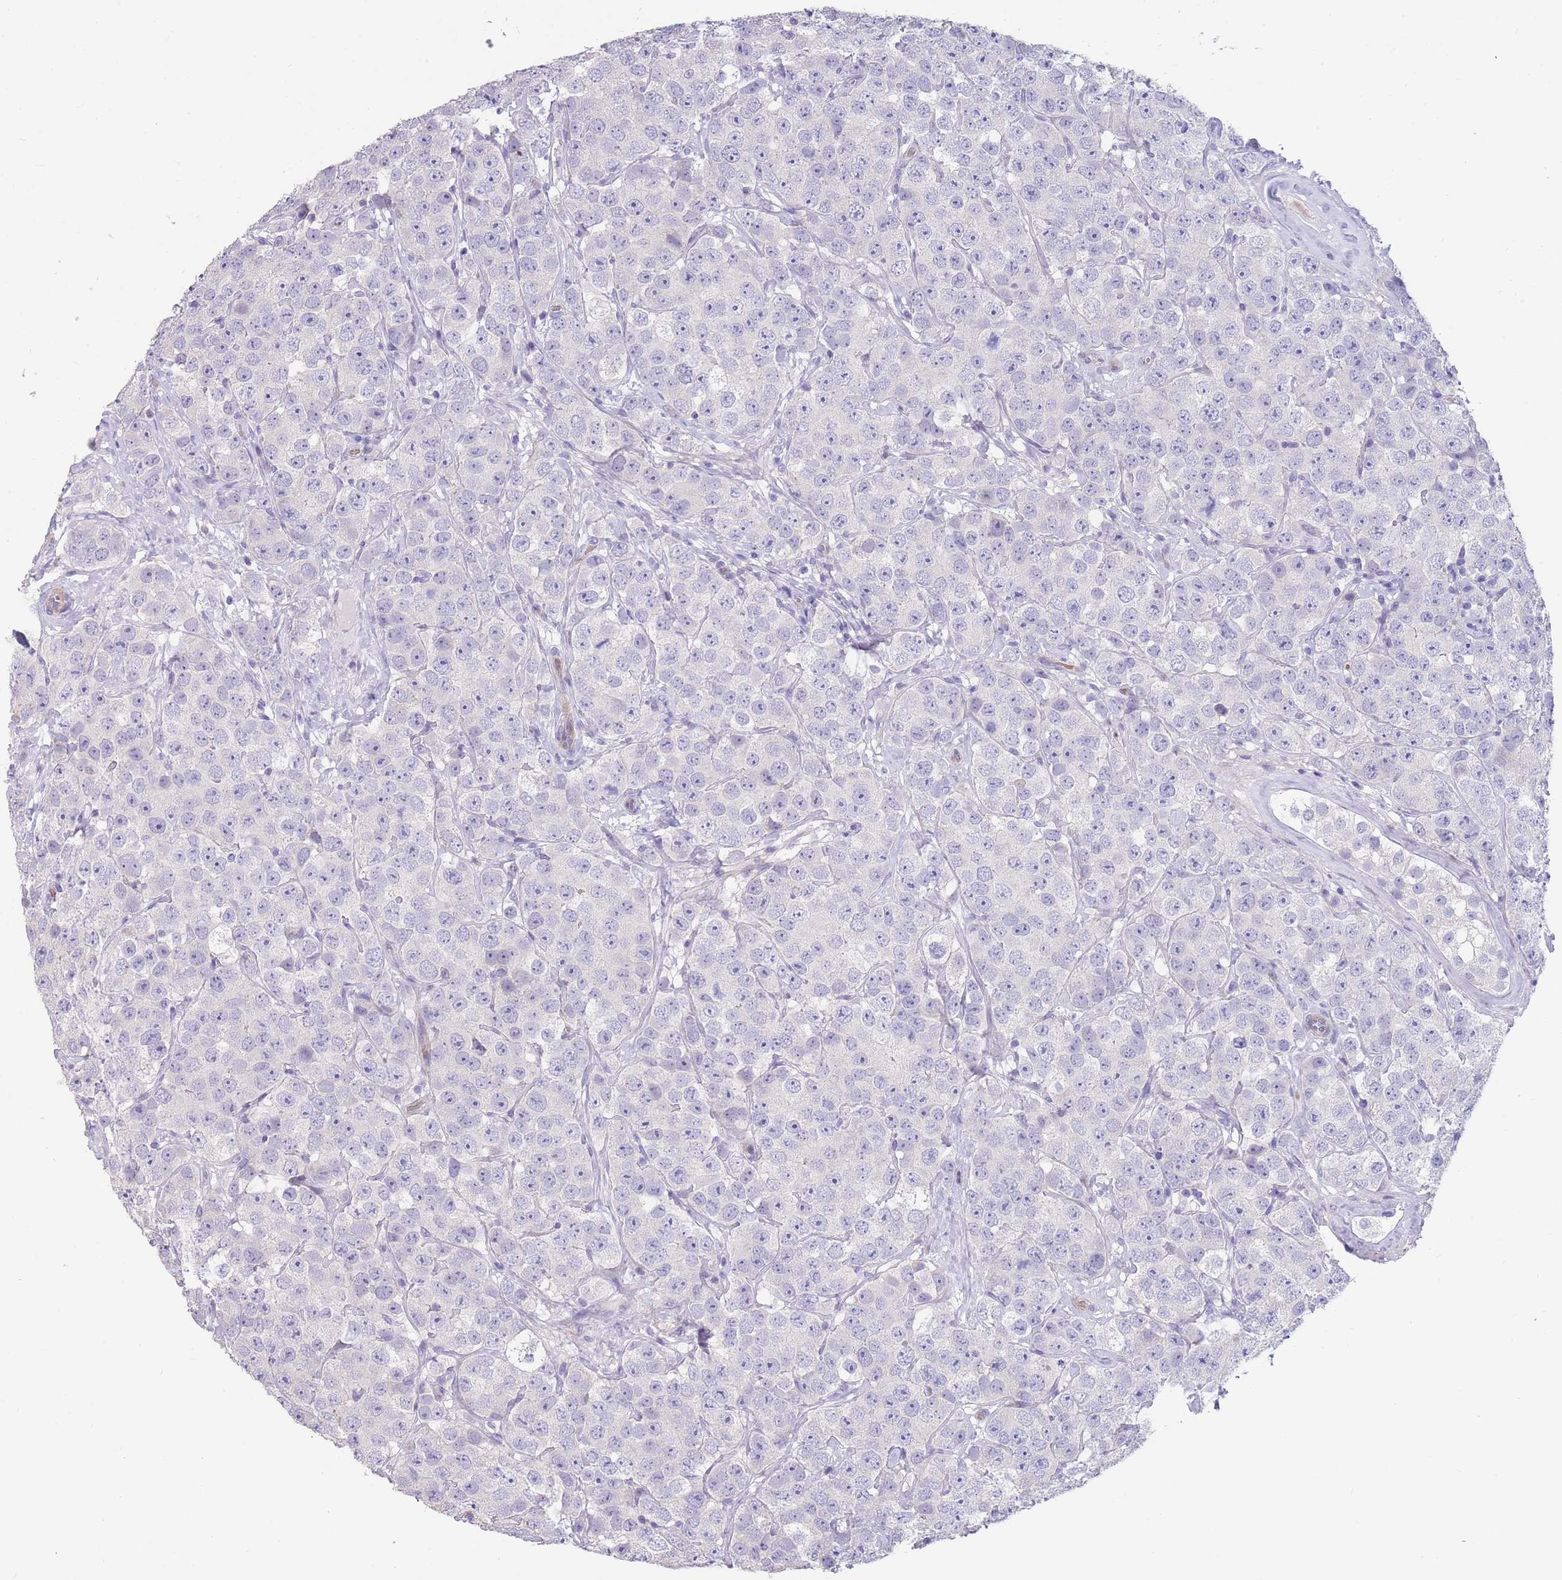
{"staining": {"intensity": "negative", "quantity": "none", "location": "none"}, "tissue": "testis cancer", "cell_type": "Tumor cells", "image_type": "cancer", "snomed": [{"axis": "morphology", "description": "Seminoma, NOS"}, {"axis": "topography", "description": "Testis"}], "caption": "Tumor cells show no significant protein positivity in testis cancer (seminoma). (Immunohistochemistry (ihc), brightfield microscopy, high magnification).", "gene": "ZNF14", "patient": {"sex": "male", "age": 28}}